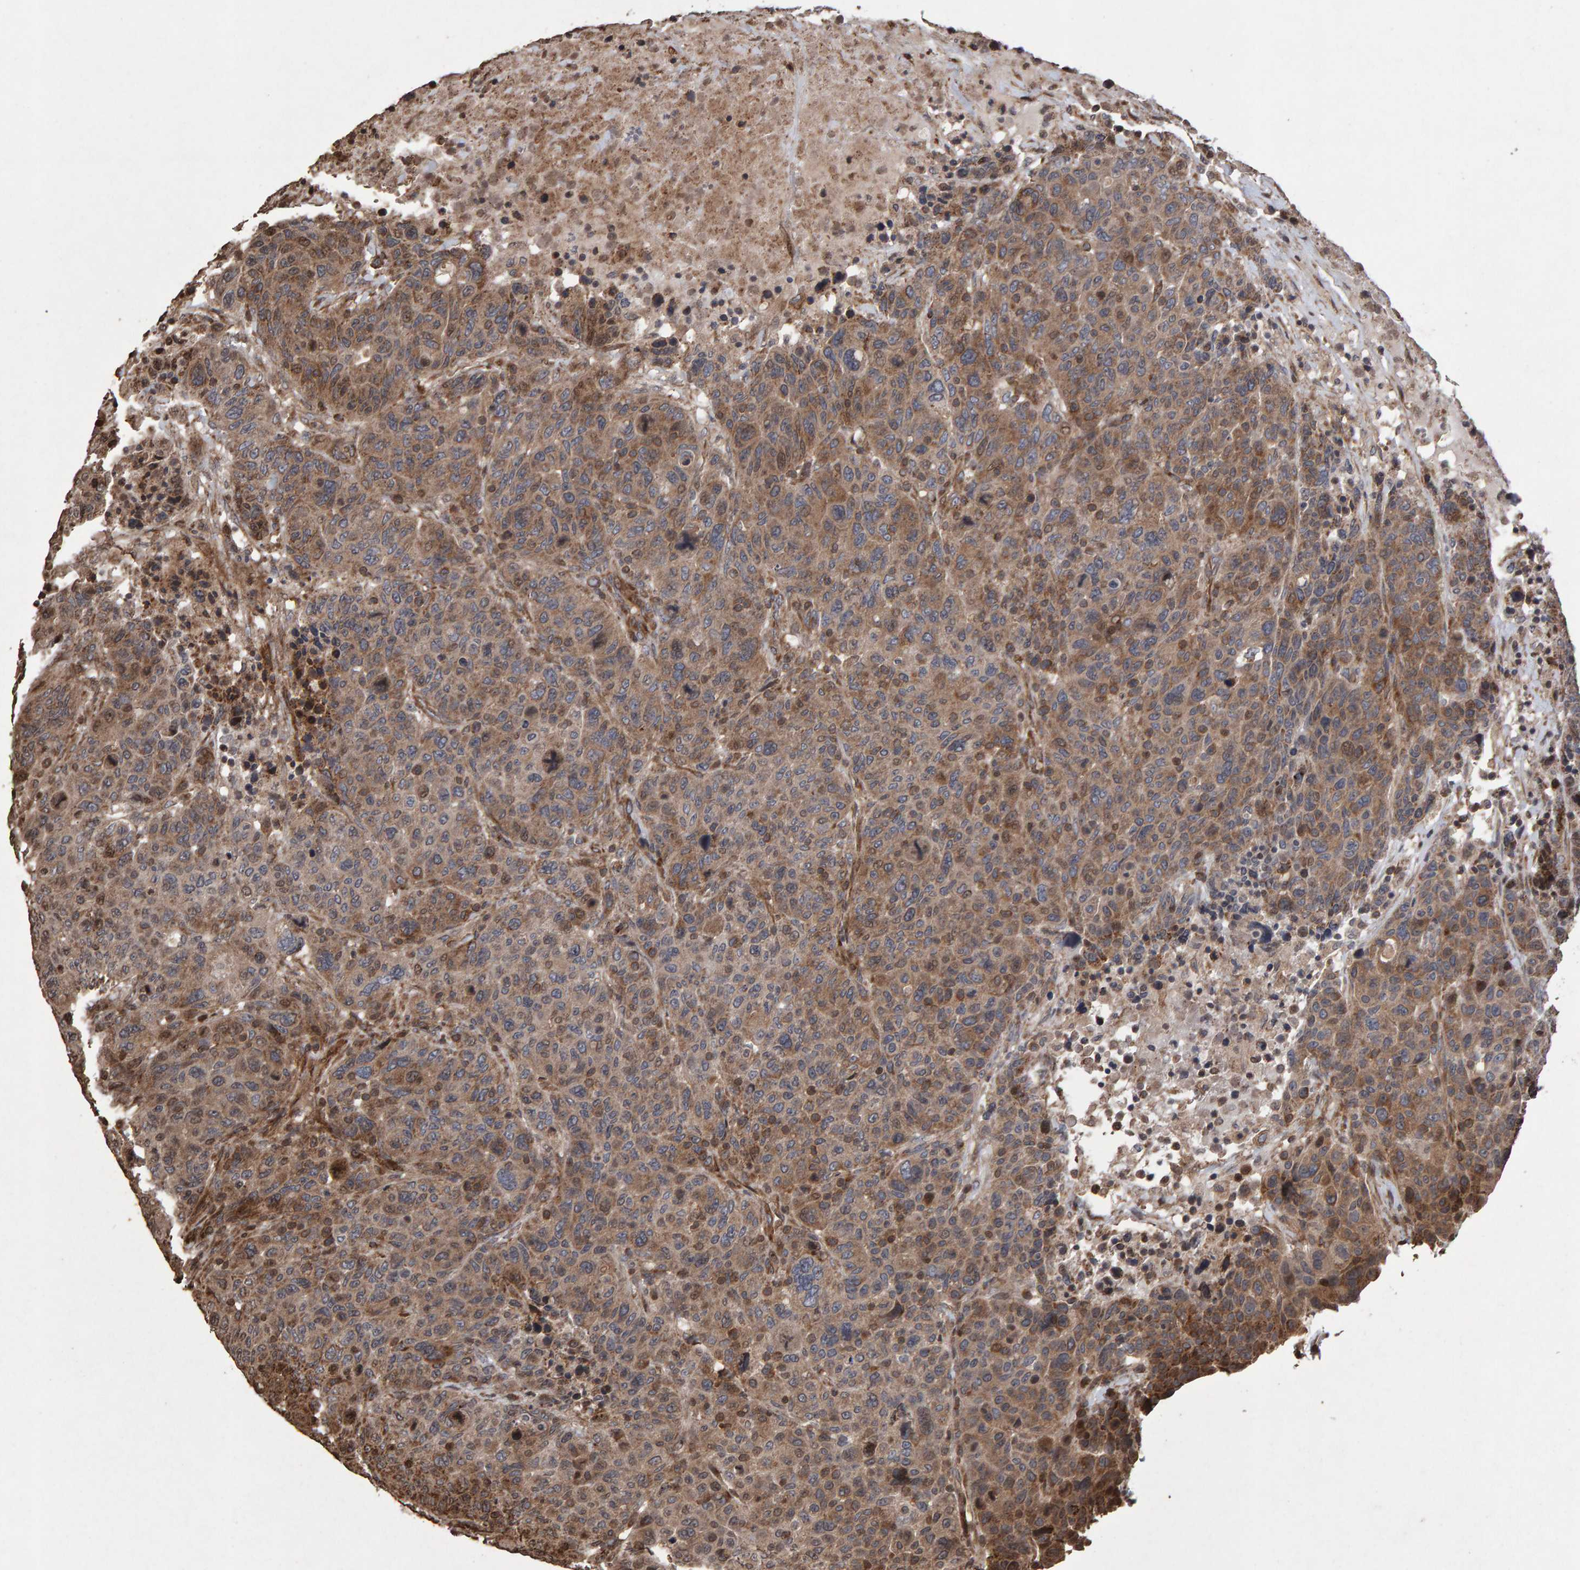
{"staining": {"intensity": "moderate", "quantity": ">75%", "location": "cytoplasmic/membranous"}, "tissue": "breast cancer", "cell_type": "Tumor cells", "image_type": "cancer", "snomed": [{"axis": "morphology", "description": "Duct carcinoma"}, {"axis": "topography", "description": "Breast"}], "caption": "A photomicrograph of human breast cancer stained for a protein shows moderate cytoplasmic/membranous brown staining in tumor cells. (brown staining indicates protein expression, while blue staining denotes nuclei).", "gene": "OSBP2", "patient": {"sex": "female", "age": 37}}